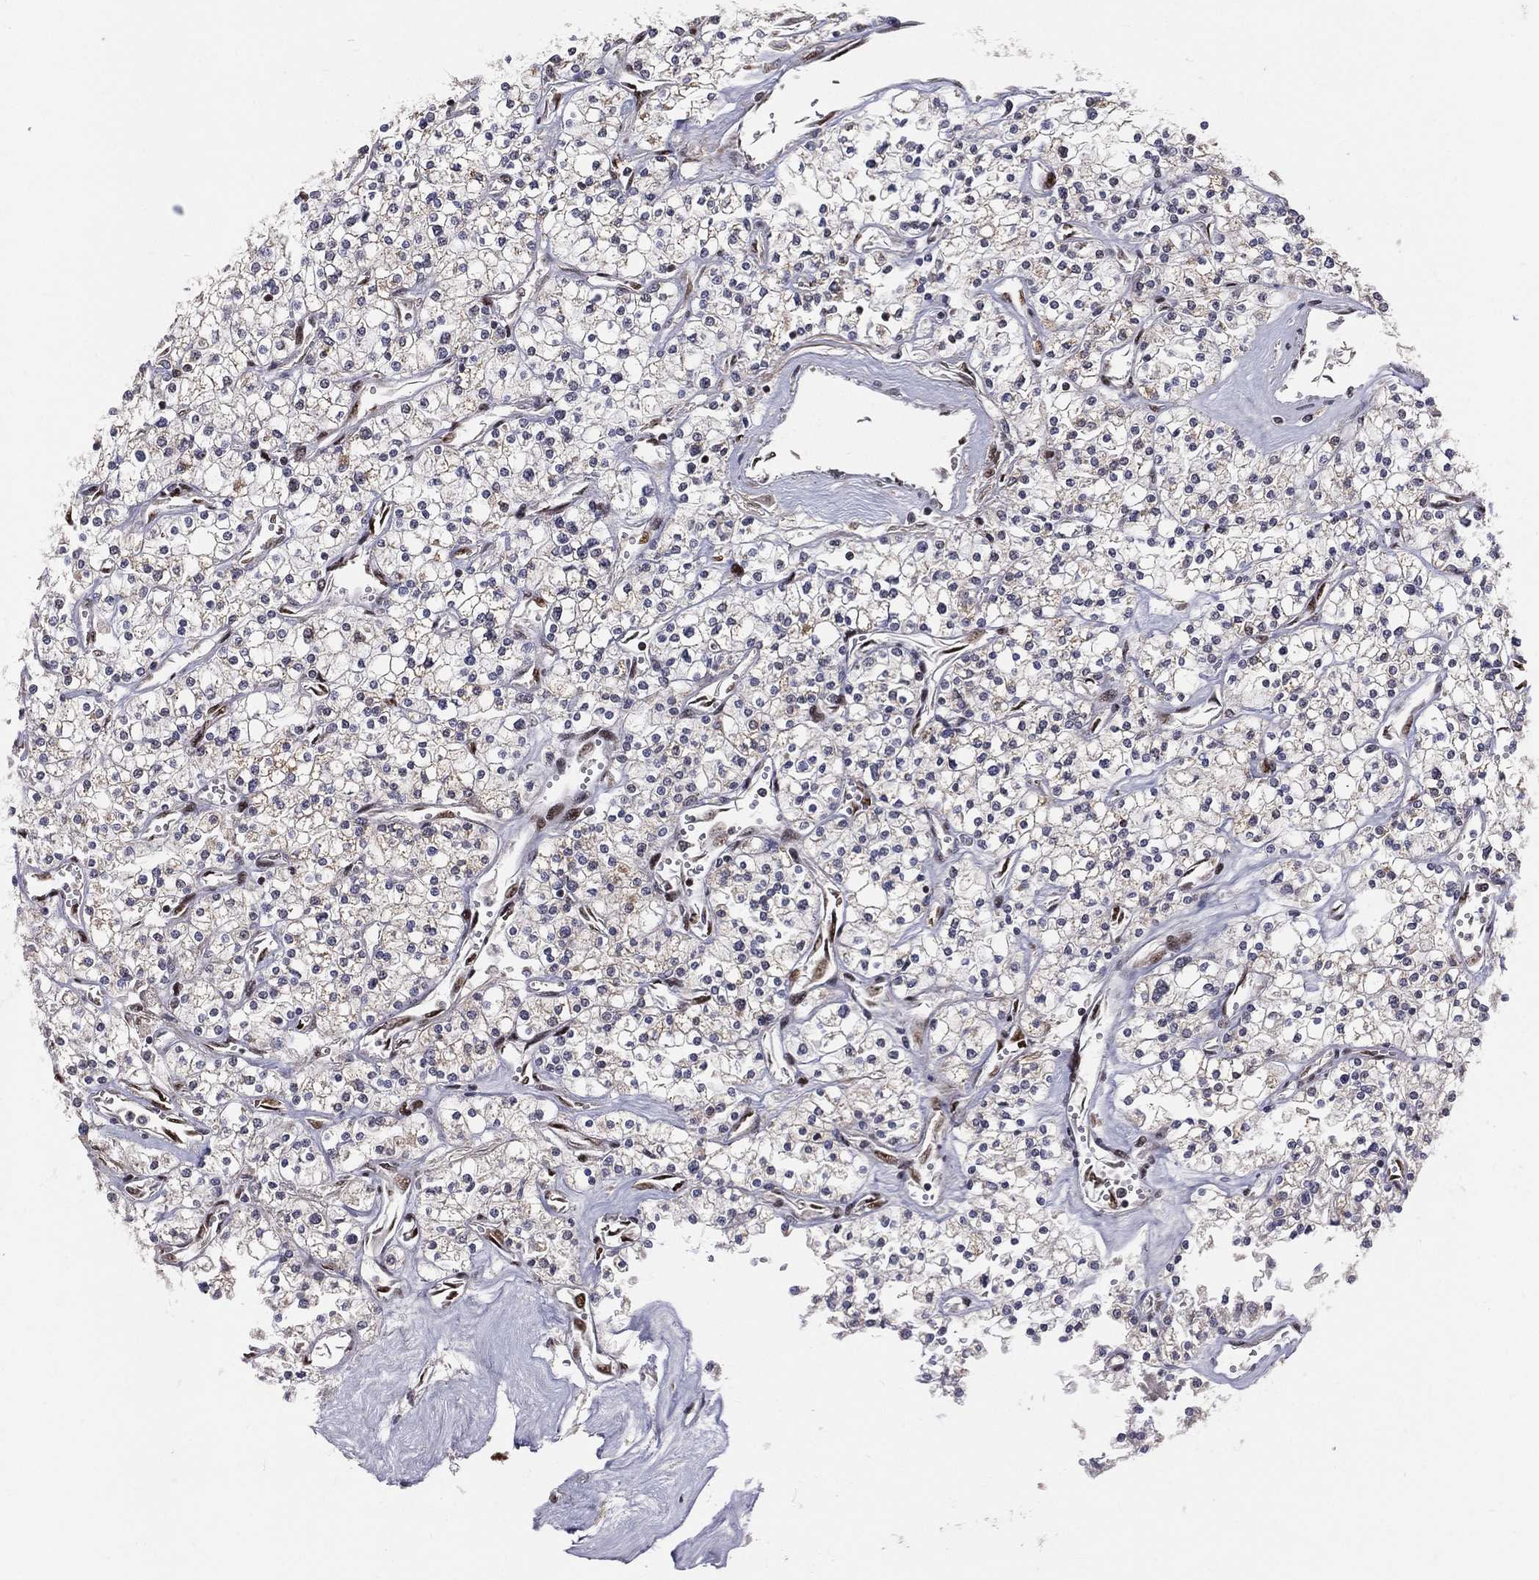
{"staining": {"intensity": "negative", "quantity": "none", "location": "none"}, "tissue": "renal cancer", "cell_type": "Tumor cells", "image_type": "cancer", "snomed": [{"axis": "morphology", "description": "Adenocarcinoma, NOS"}, {"axis": "topography", "description": "Kidney"}], "caption": "Immunohistochemical staining of human adenocarcinoma (renal) reveals no significant expression in tumor cells.", "gene": "ZEB1", "patient": {"sex": "male", "age": 80}}